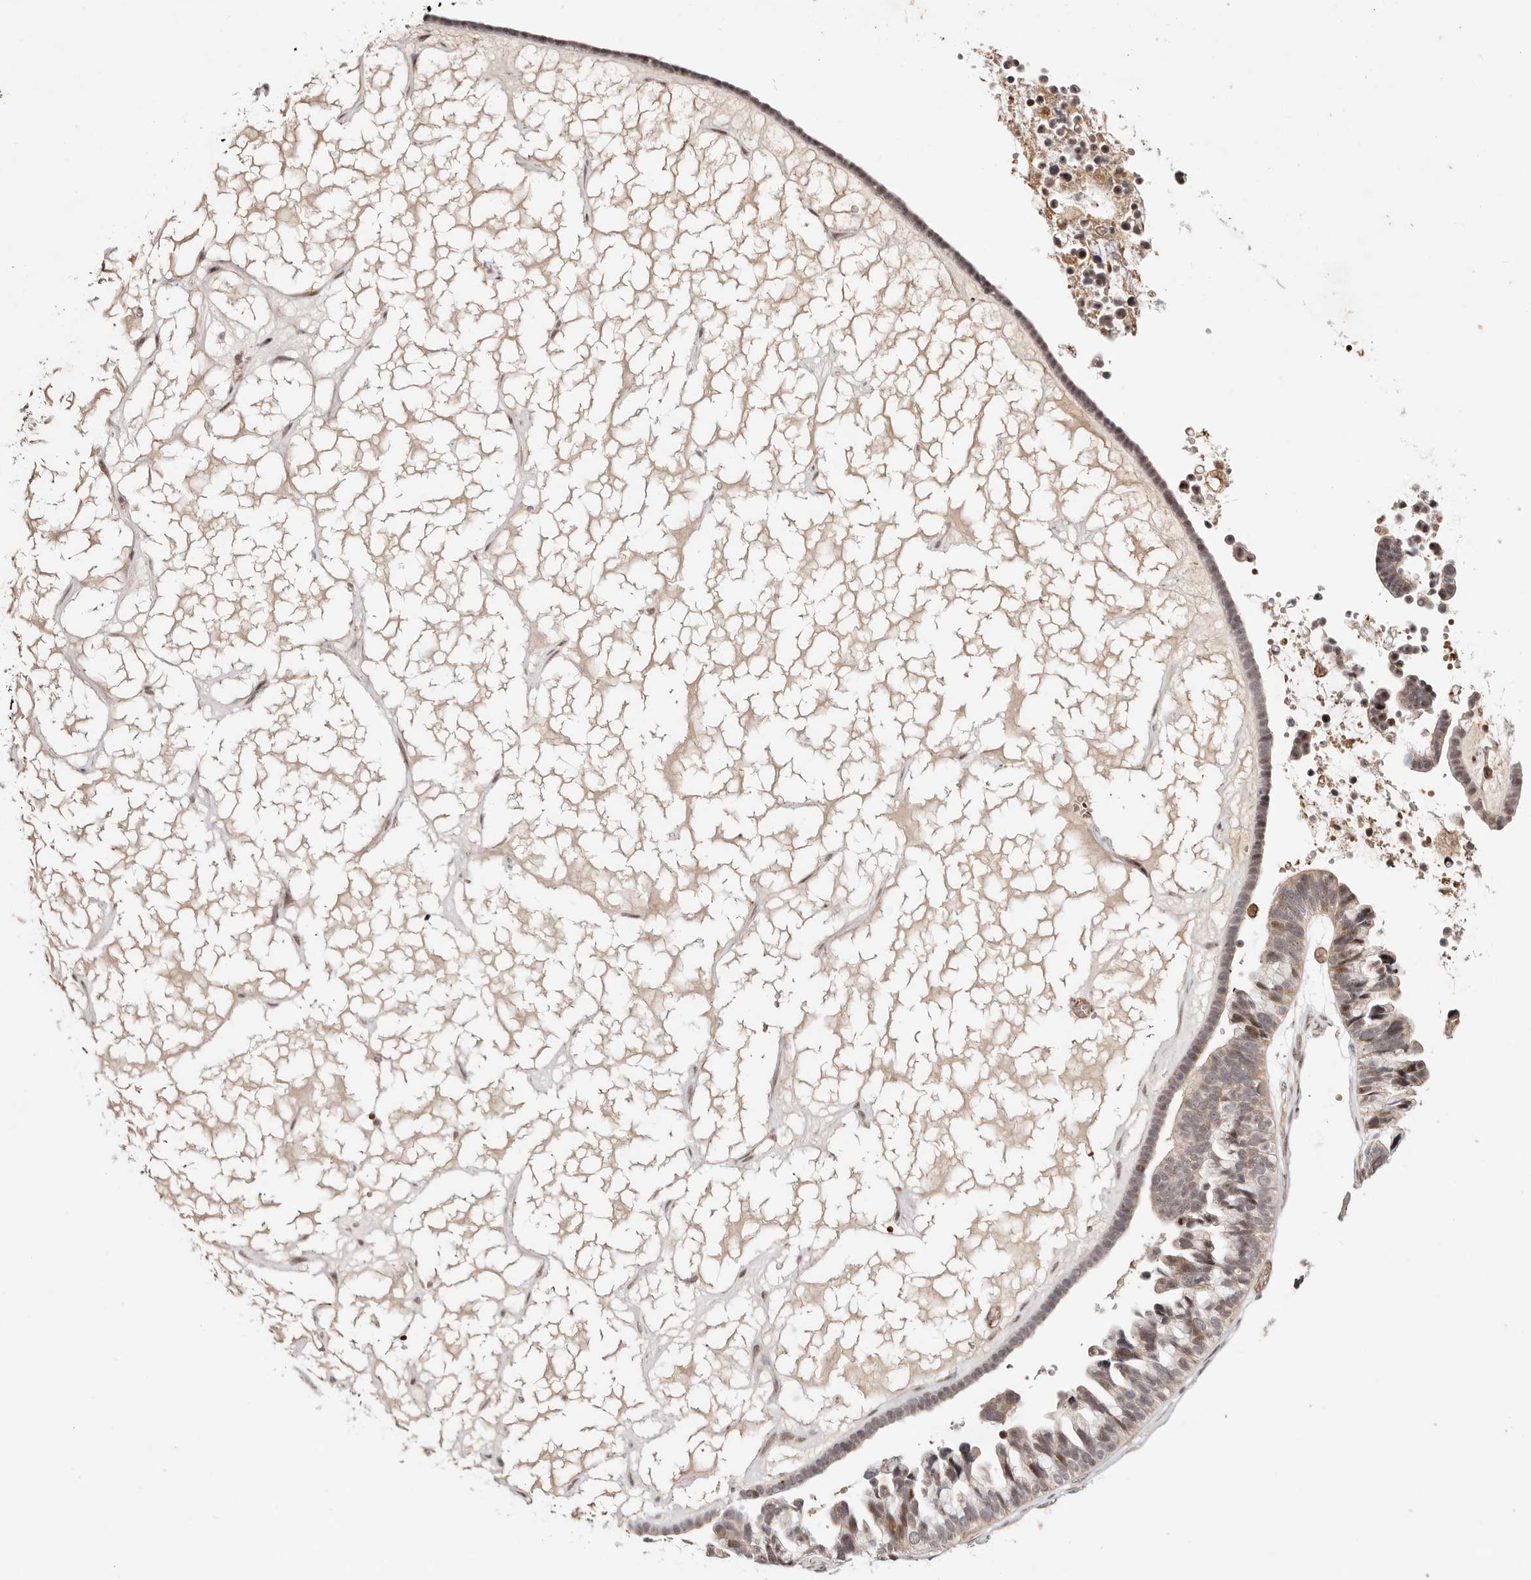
{"staining": {"intensity": "moderate", "quantity": "<25%", "location": "nuclear"}, "tissue": "ovarian cancer", "cell_type": "Tumor cells", "image_type": "cancer", "snomed": [{"axis": "morphology", "description": "Cystadenocarcinoma, serous, NOS"}, {"axis": "topography", "description": "Ovary"}], "caption": "Ovarian serous cystadenocarcinoma tissue demonstrates moderate nuclear staining in about <25% of tumor cells, visualized by immunohistochemistry.", "gene": "WRN", "patient": {"sex": "female", "age": 56}}